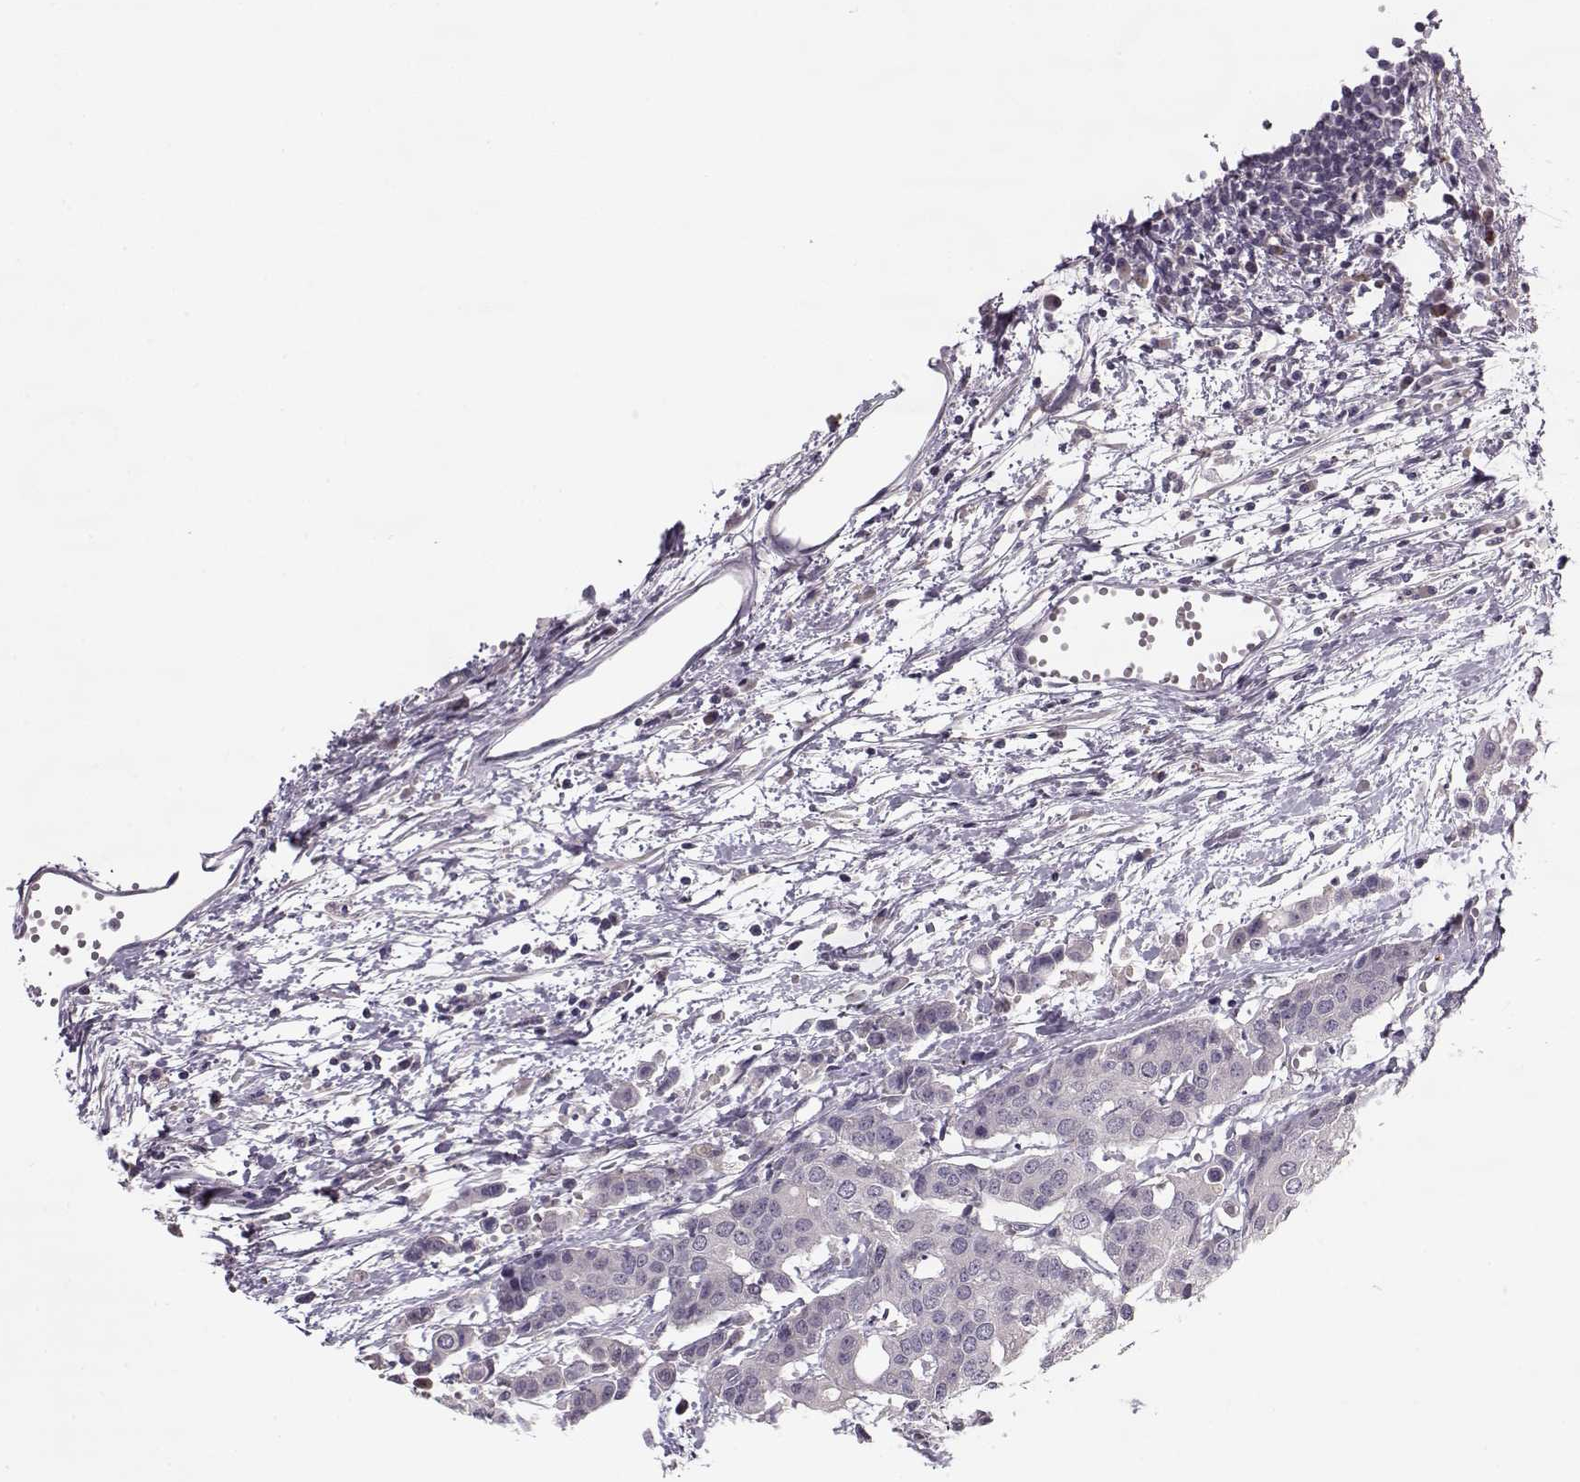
{"staining": {"intensity": "negative", "quantity": "none", "location": "none"}, "tissue": "carcinoid", "cell_type": "Tumor cells", "image_type": "cancer", "snomed": [{"axis": "morphology", "description": "Carcinoid, malignant, NOS"}, {"axis": "topography", "description": "Colon"}], "caption": "There is no significant expression in tumor cells of carcinoid.", "gene": "ACOT11", "patient": {"sex": "male", "age": 81}}